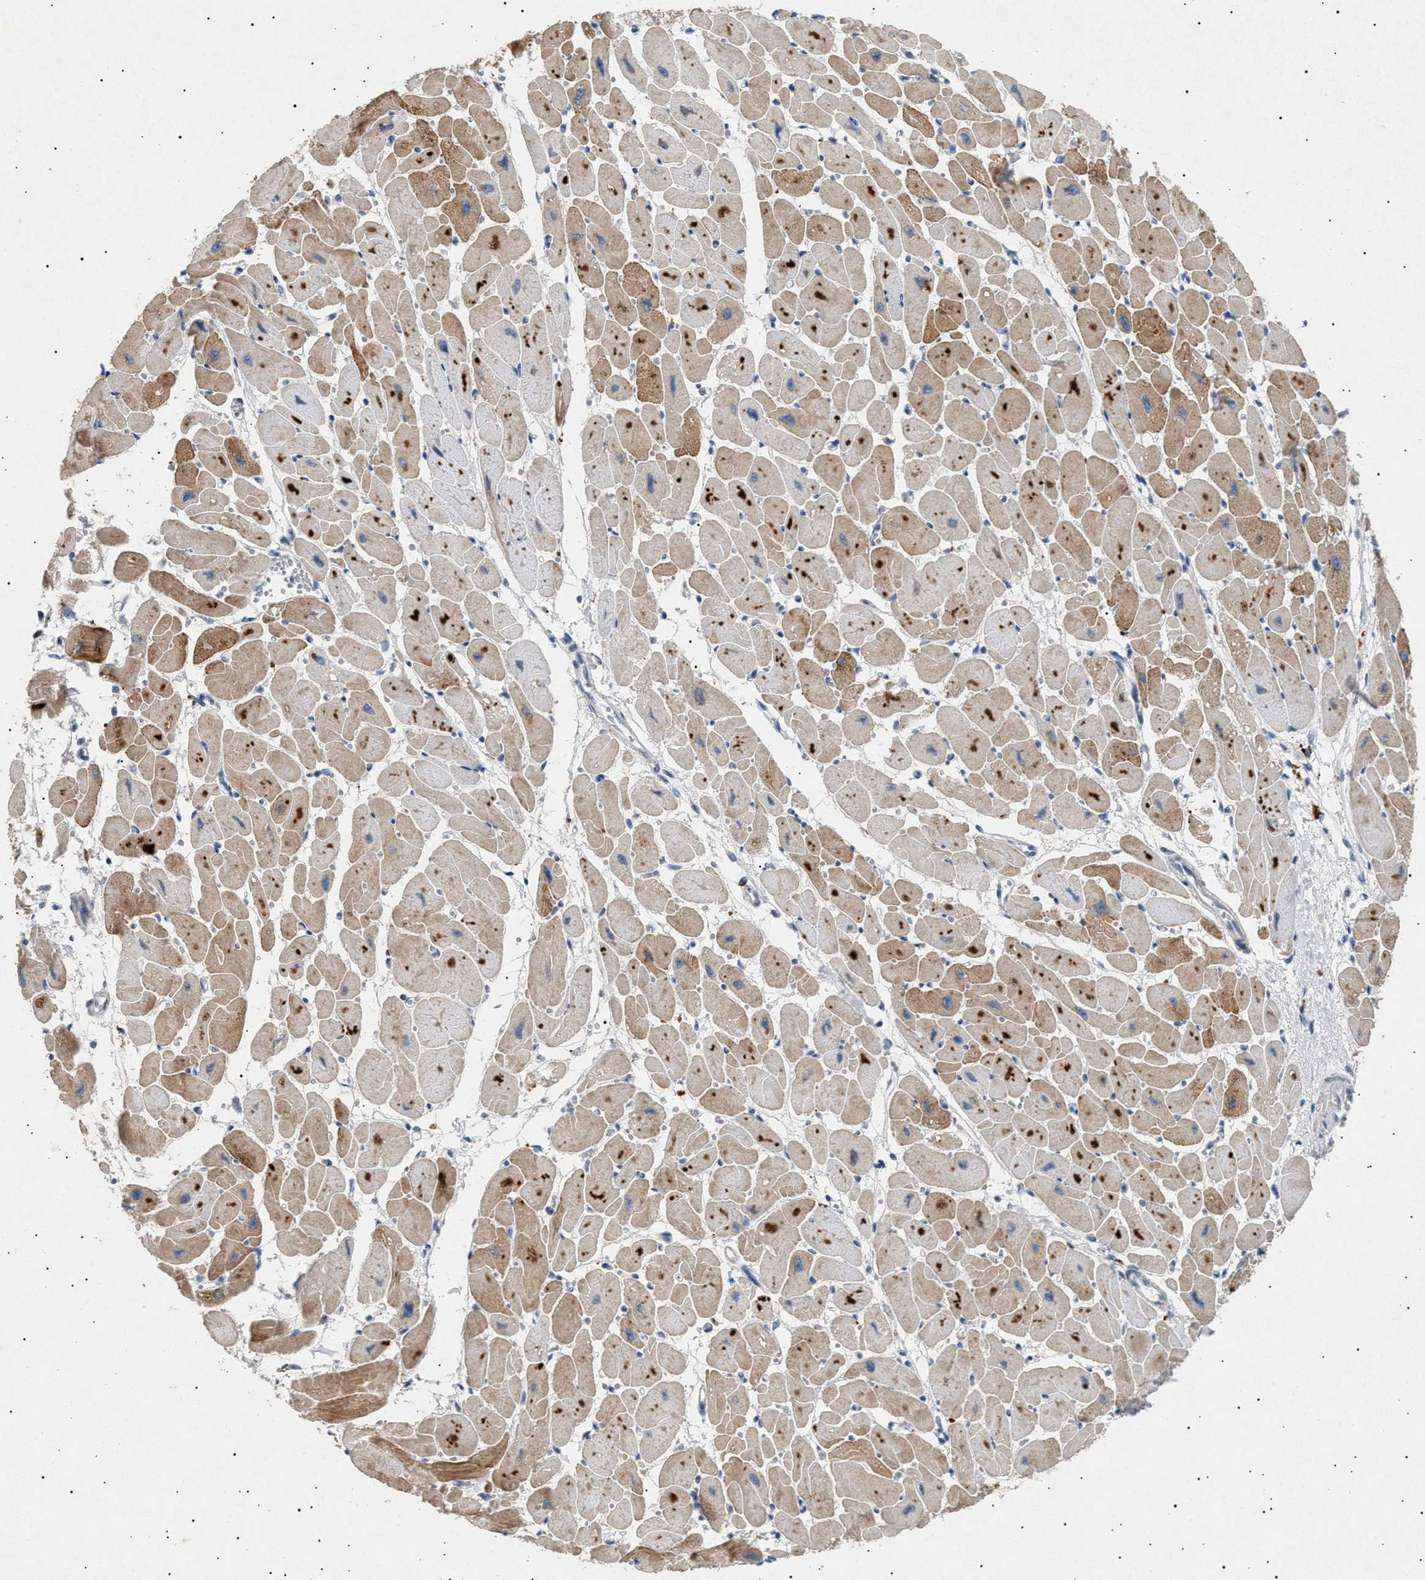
{"staining": {"intensity": "moderate", "quantity": "25%-75%", "location": "cytoplasmic/membranous"}, "tissue": "heart muscle", "cell_type": "Cardiomyocytes", "image_type": "normal", "snomed": [{"axis": "morphology", "description": "Normal tissue, NOS"}, {"axis": "topography", "description": "Heart"}], "caption": "Immunohistochemistry (IHC) of benign human heart muscle shows medium levels of moderate cytoplasmic/membranous staining in approximately 25%-75% of cardiomyocytes. (DAB IHC, brown staining for protein, blue staining for nuclei).", "gene": "SIRT5", "patient": {"sex": "female", "age": 54}}